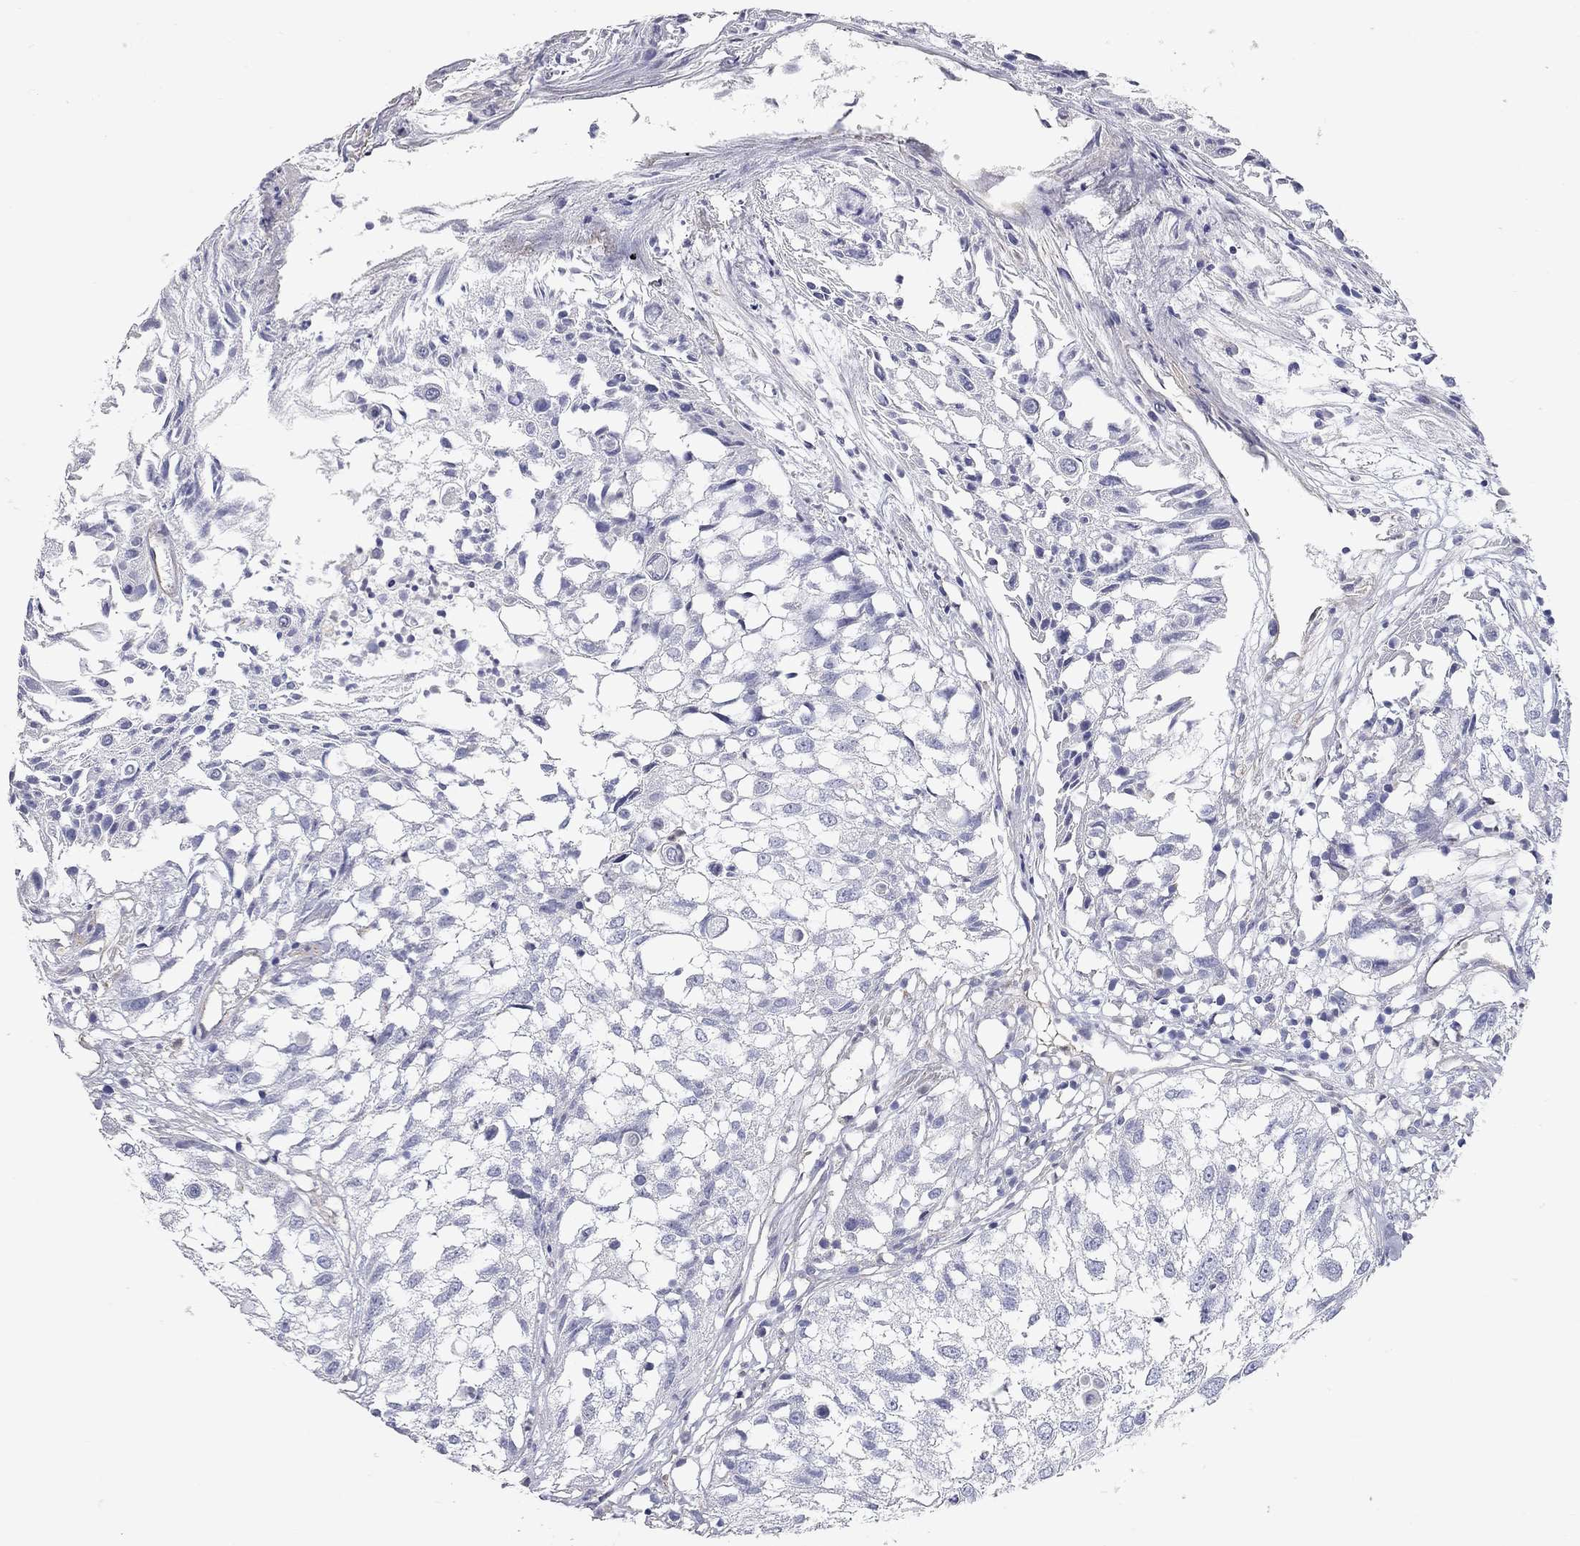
{"staining": {"intensity": "negative", "quantity": "none", "location": "none"}, "tissue": "urothelial cancer", "cell_type": "Tumor cells", "image_type": "cancer", "snomed": [{"axis": "morphology", "description": "Urothelial carcinoma, High grade"}, {"axis": "topography", "description": "Urinary bladder"}], "caption": "A high-resolution micrograph shows IHC staining of urothelial cancer, which shows no significant expression in tumor cells.", "gene": "C10orf90", "patient": {"sex": "female", "age": 79}}